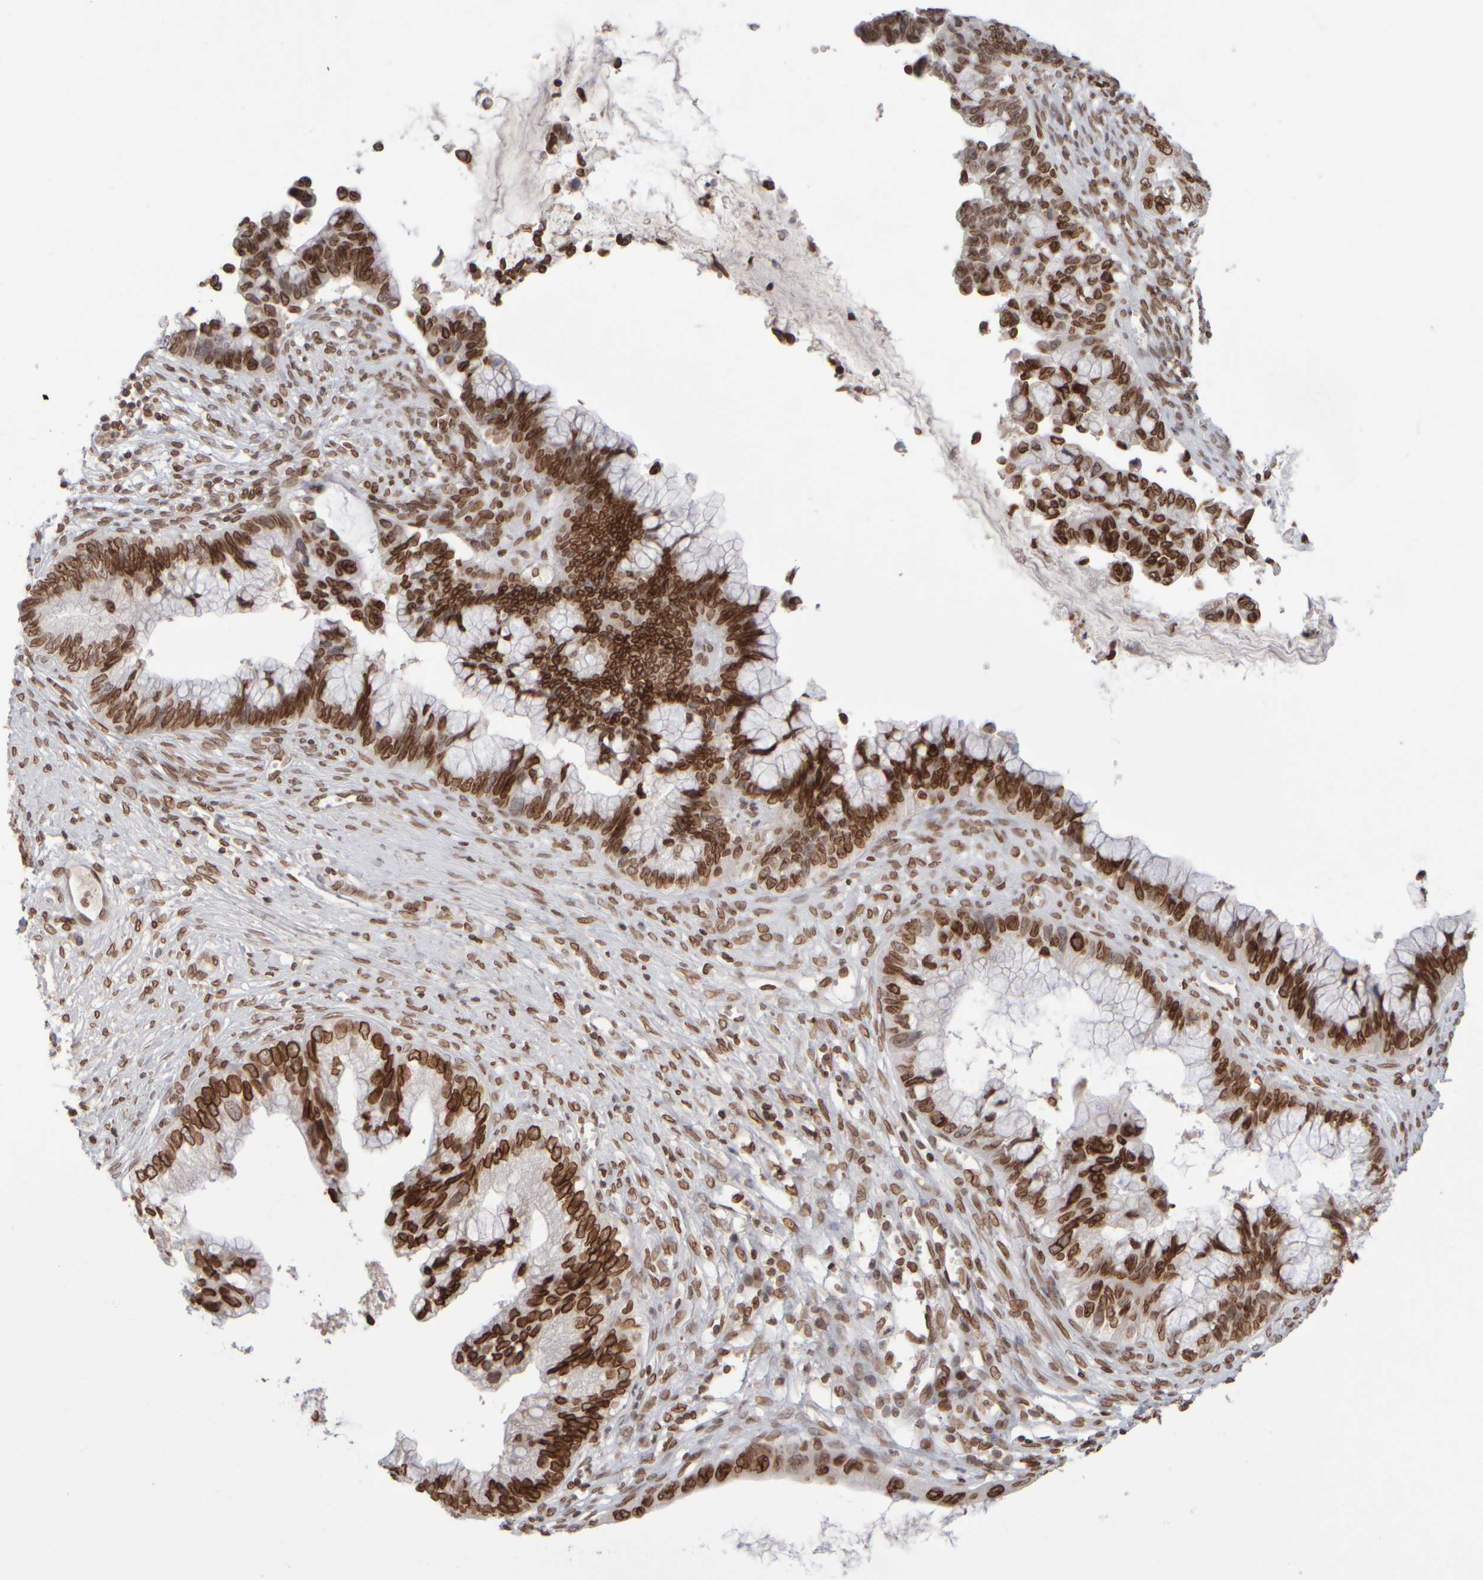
{"staining": {"intensity": "strong", "quantity": ">75%", "location": "cytoplasmic/membranous,nuclear"}, "tissue": "cervical cancer", "cell_type": "Tumor cells", "image_type": "cancer", "snomed": [{"axis": "morphology", "description": "Adenocarcinoma, NOS"}, {"axis": "topography", "description": "Cervix"}], "caption": "Cervical cancer (adenocarcinoma) tissue exhibits strong cytoplasmic/membranous and nuclear expression in about >75% of tumor cells, visualized by immunohistochemistry.", "gene": "ZC3HC1", "patient": {"sex": "female", "age": 44}}